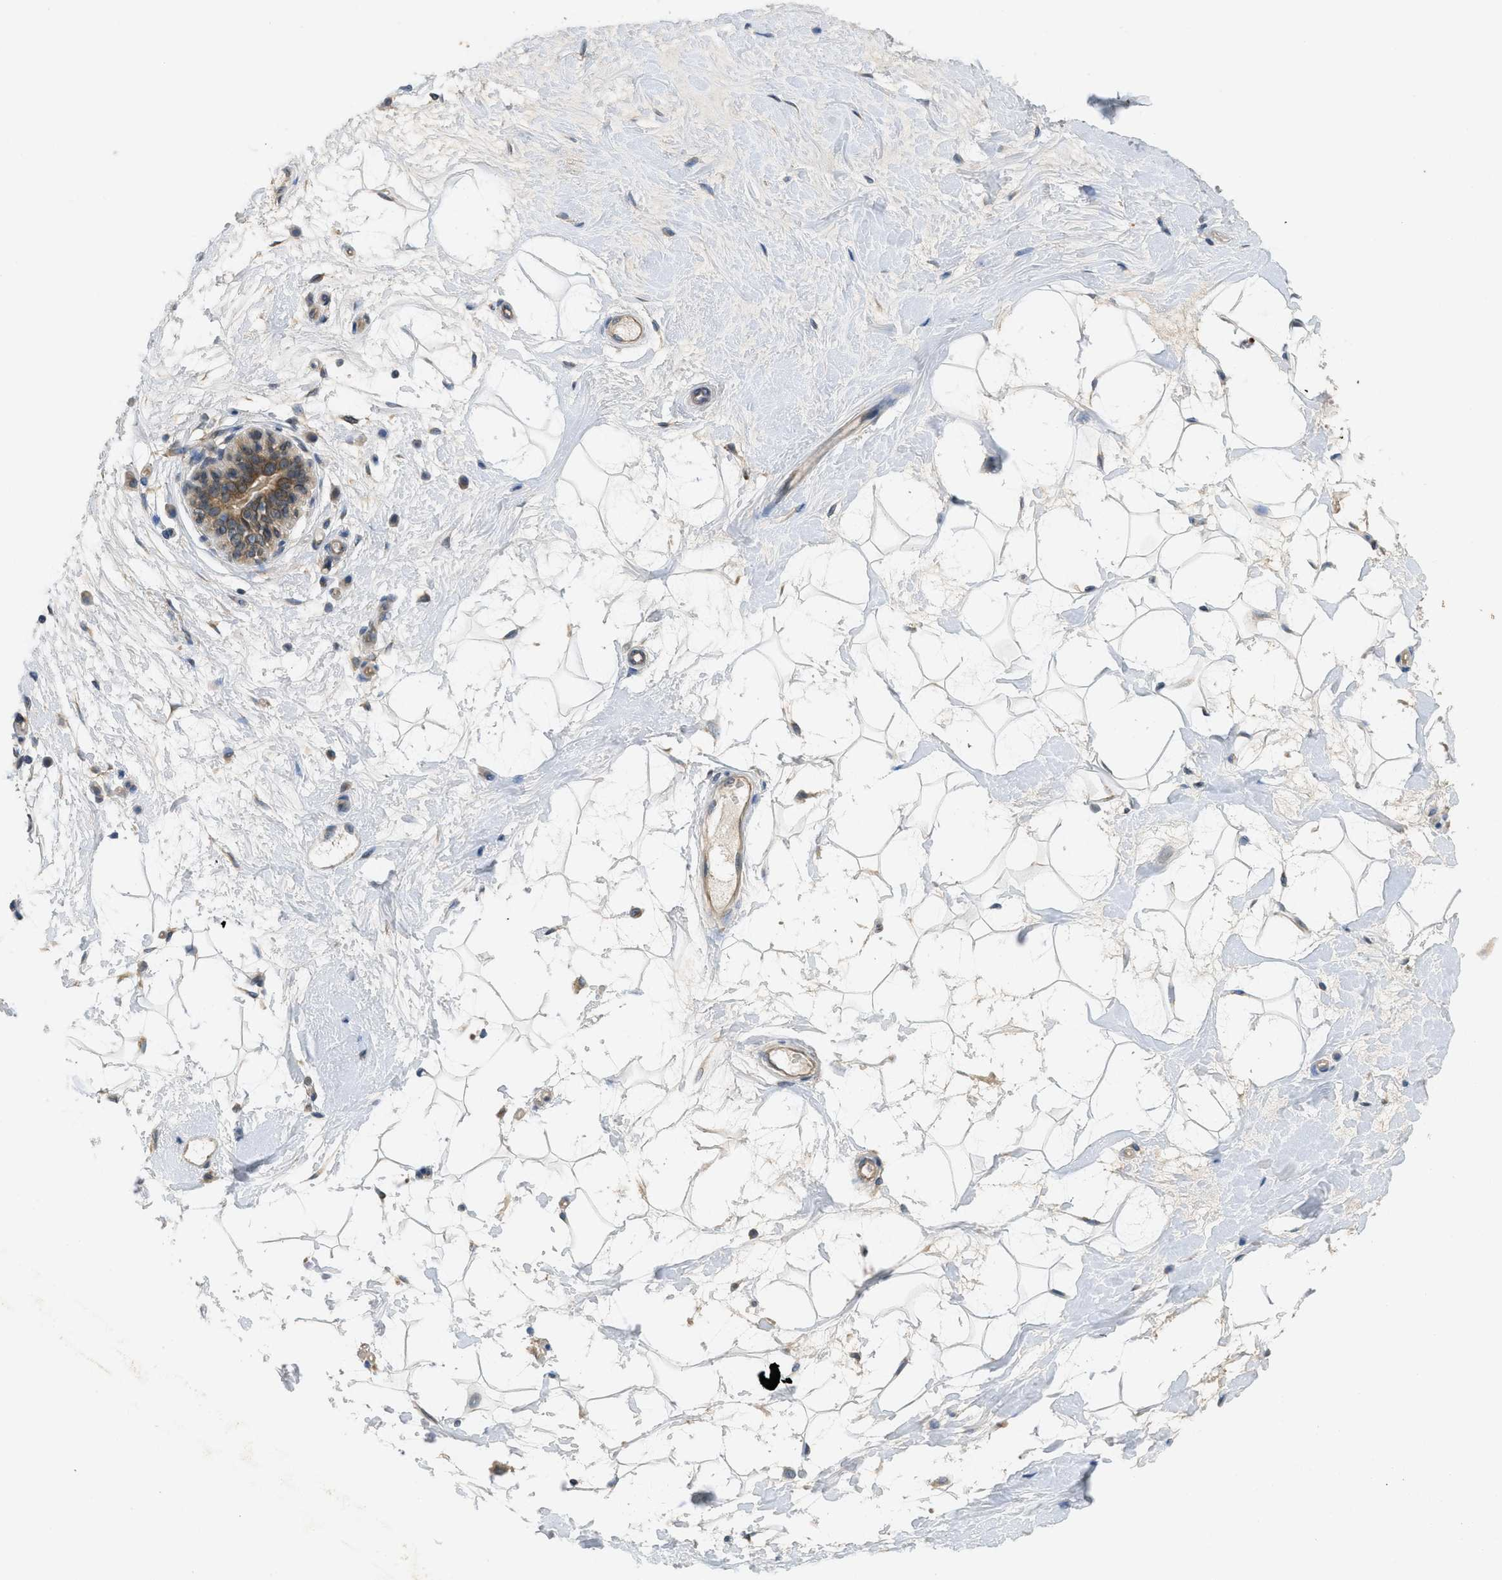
{"staining": {"intensity": "weak", "quantity": "25%-75%", "location": "cytoplasmic/membranous"}, "tissue": "breast", "cell_type": "Adipocytes", "image_type": "normal", "snomed": [{"axis": "morphology", "description": "Normal tissue, NOS"}, {"axis": "morphology", "description": "Lobular carcinoma"}, {"axis": "topography", "description": "Breast"}], "caption": "Immunohistochemical staining of unremarkable human breast shows 25%-75% levels of weak cytoplasmic/membranous protein positivity in about 25%-75% of adipocytes. The staining was performed using DAB to visualize the protein expression in brown, while the nuclei were stained in blue with hematoxylin (Magnification: 20x).", "gene": "SIGMAR1", "patient": {"sex": "female", "age": 59}}